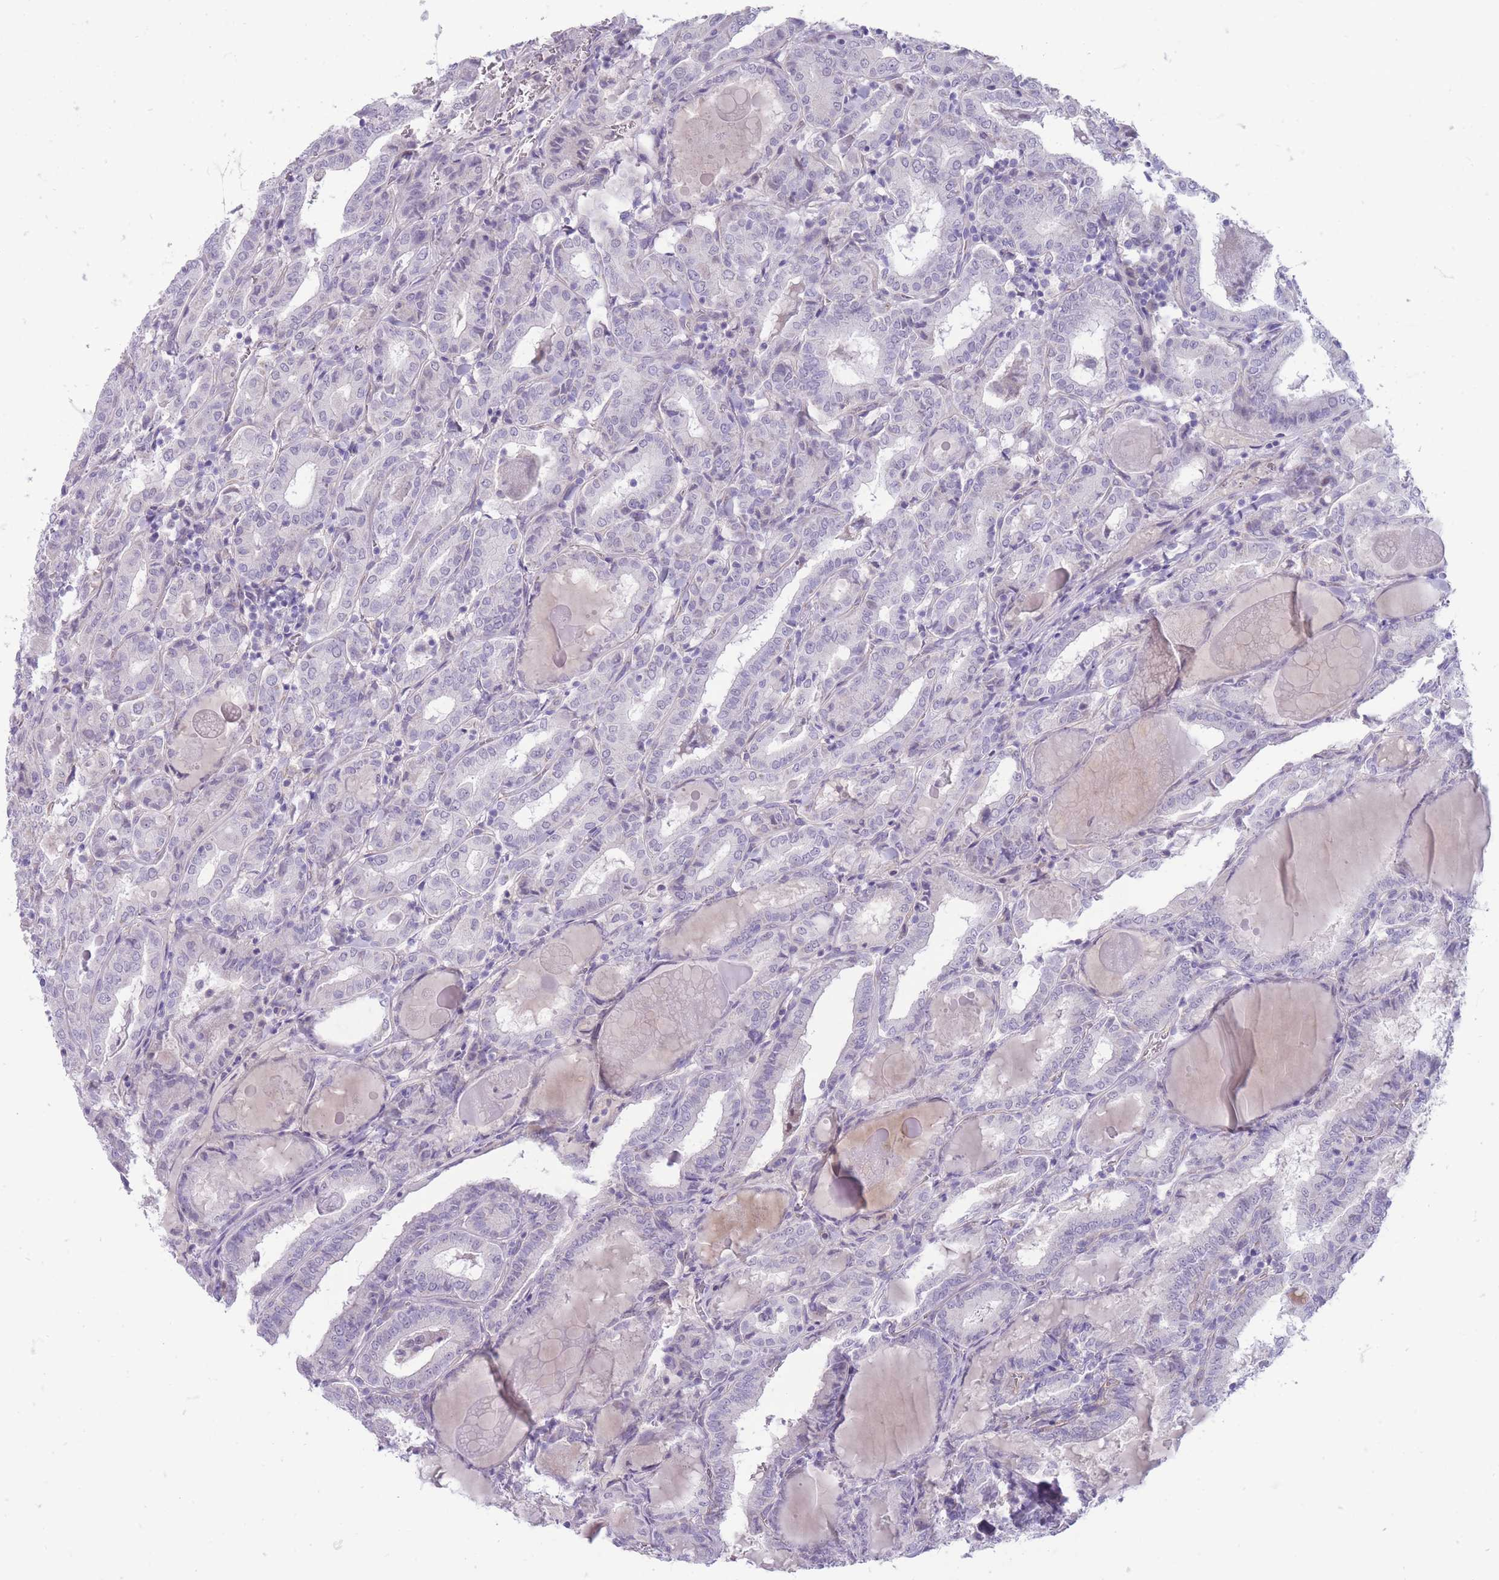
{"staining": {"intensity": "negative", "quantity": "none", "location": "none"}, "tissue": "thyroid cancer", "cell_type": "Tumor cells", "image_type": "cancer", "snomed": [{"axis": "morphology", "description": "Papillary adenocarcinoma, NOS"}, {"axis": "topography", "description": "Thyroid gland"}], "caption": "Immunohistochemistry (IHC) photomicrograph of thyroid cancer (papillary adenocarcinoma) stained for a protein (brown), which demonstrates no positivity in tumor cells.", "gene": "ERICH4", "patient": {"sex": "female", "age": 72}}